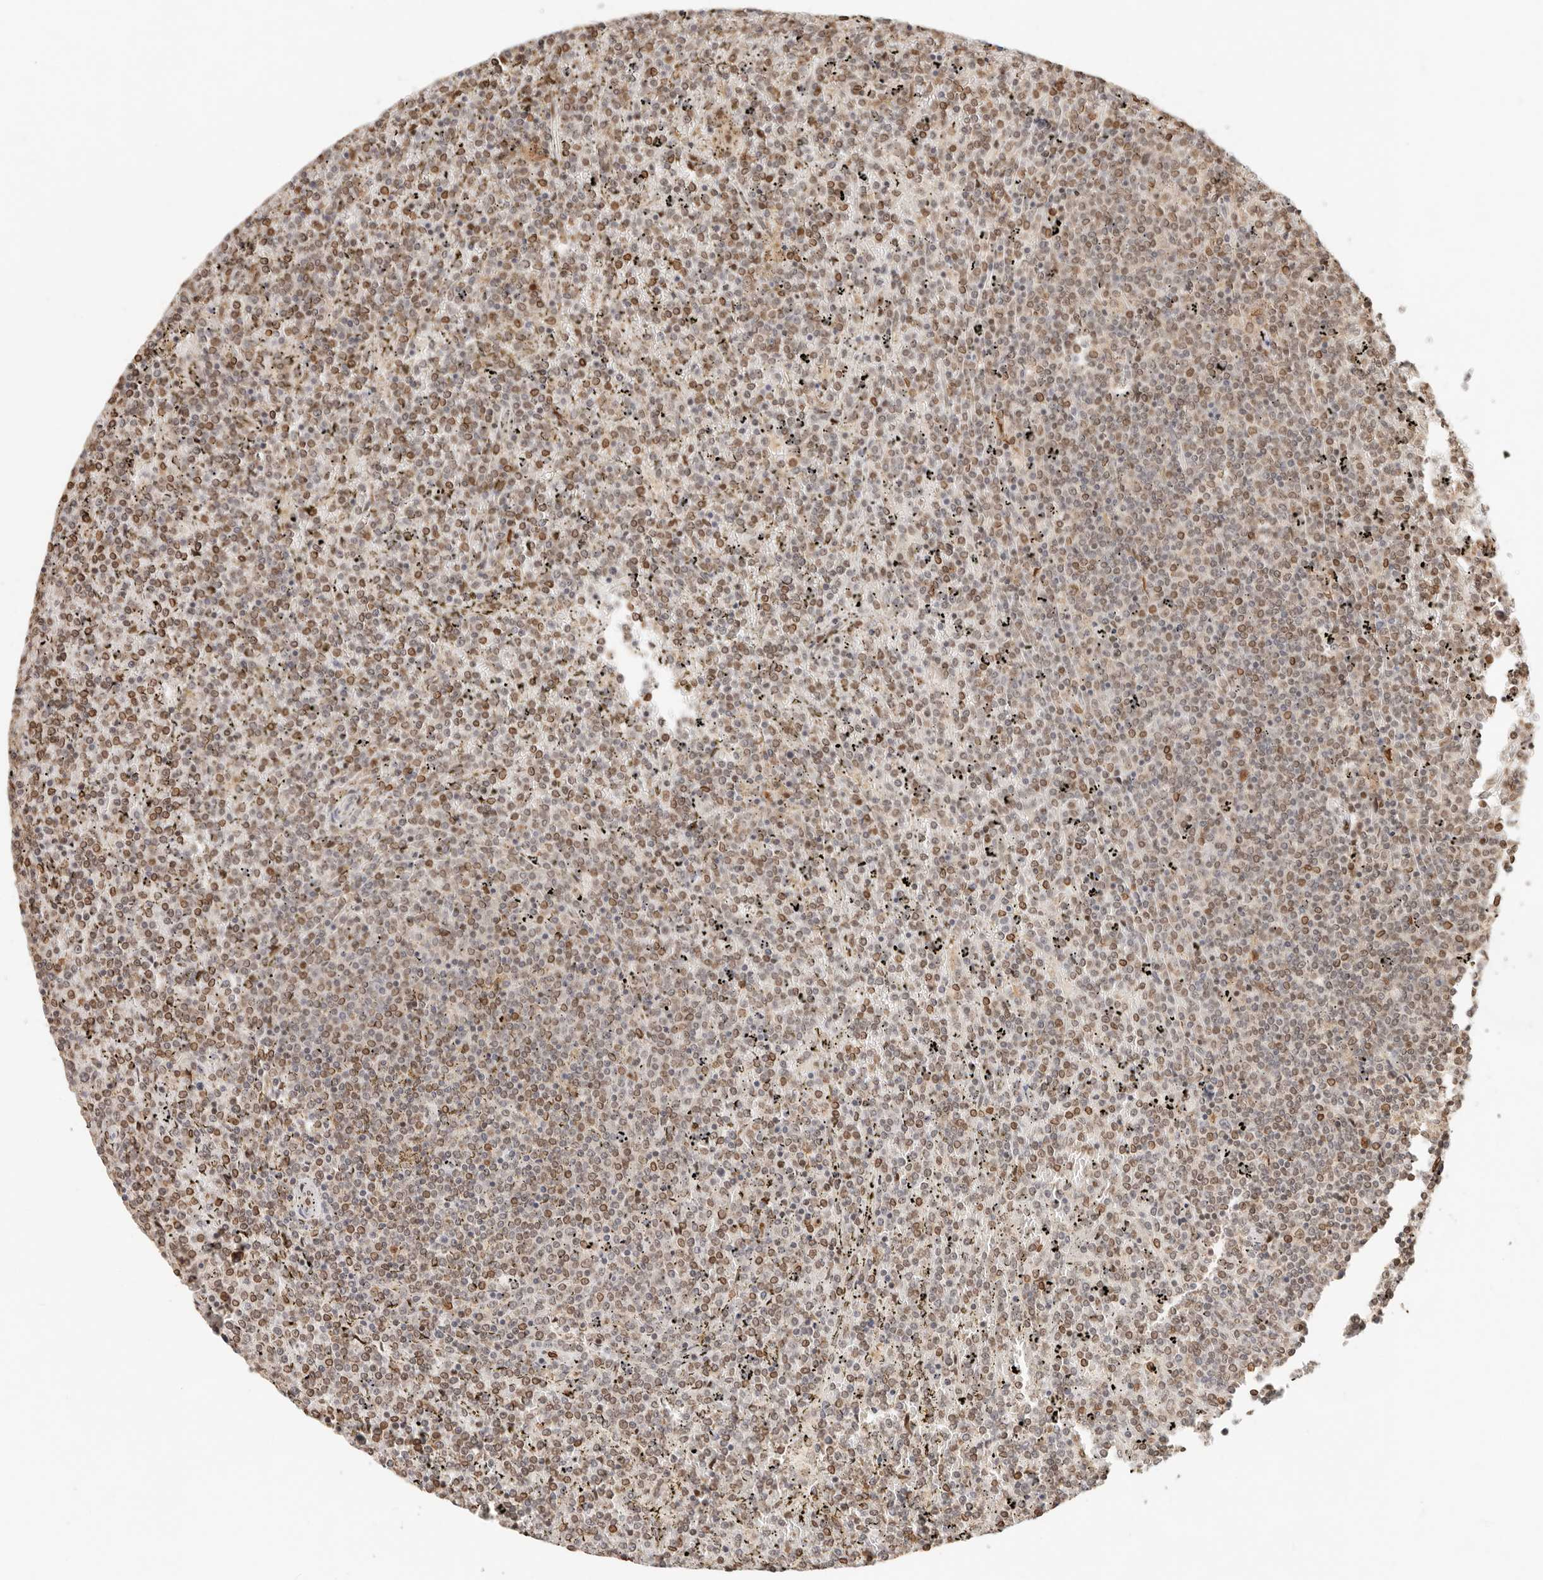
{"staining": {"intensity": "moderate", "quantity": "25%-75%", "location": "nuclear"}, "tissue": "lymphoma", "cell_type": "Tumor cells", "image_type": "cancer", "snomed": [{"axis": "morphology", "description": "Malignant lymphoma, non-Hodgkin's type, Low grade"}, {"axis": "topography", "description": "Spleen"}], "caption": "Lymphoma stained with DAB immunohistochemistry shows medium levels of moderate nuclear expression in about 25%-75% of tumor cells.", "gene": "NPAS2", "patient": {"sex": "female", "age": 19}}